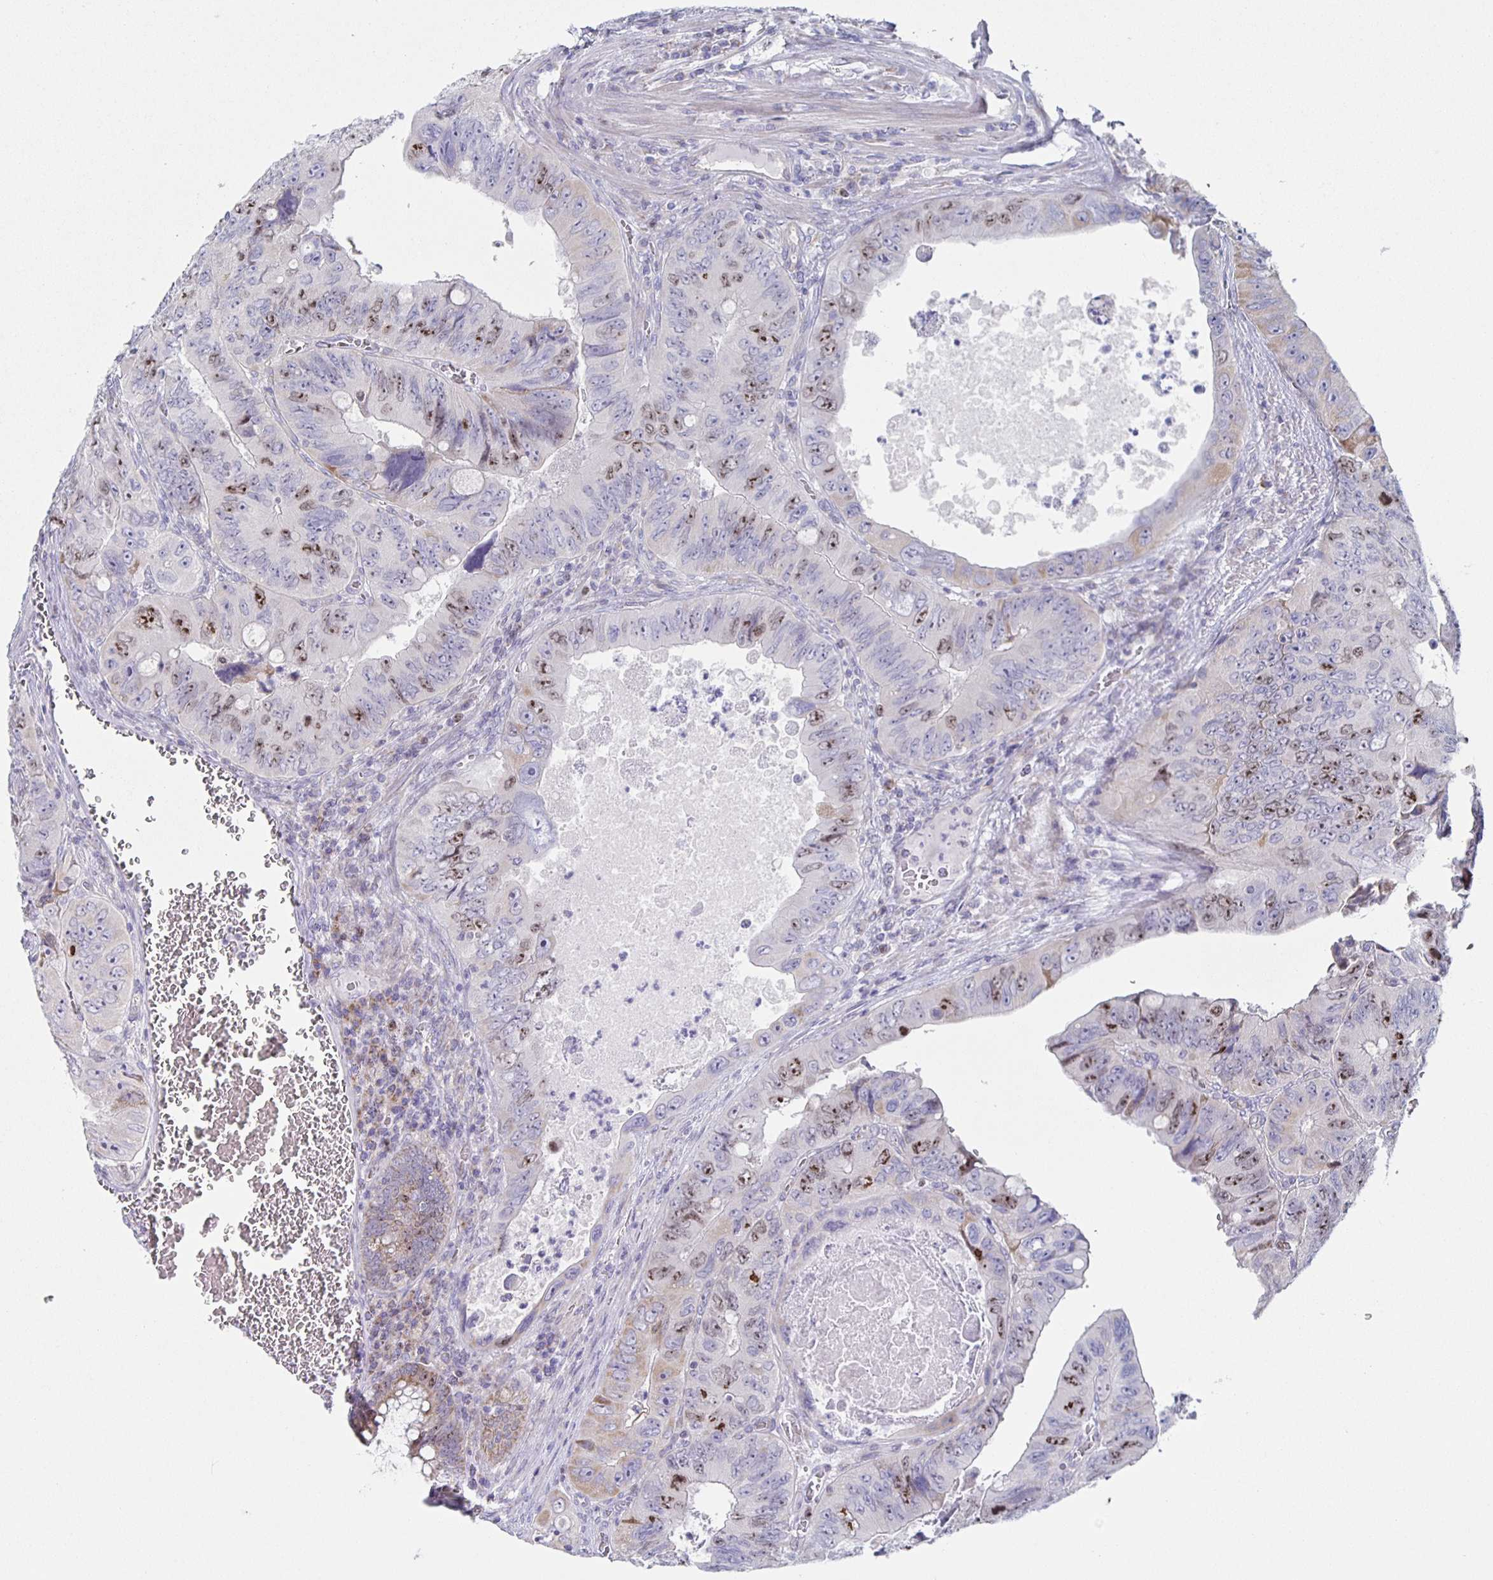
{"staining": {"intensity": "moderate", "quantity": "25%-75%", "location": "nuclear"}, "tissue": "colorectal cancer", "cell_type": "Tumor cells", "image_type": "cancer", "snomed": [{"axis": "morphology", "description": "Adenocarcinoma, NOS"}, {"axis": "topography", "description": "Colon"}], "caption": "Colorectal cancer was stained to show a protein in brown. There is medium levels of moderate nuclear positivity in about 25%-75% of tumor cells. The staining is performed using DAB brown chromogen to label protein expression. The nuclei are counter-stained blue using hematoxylin.", "gene": "CENPH", "patient": {"sex": "female", "age": 84}}